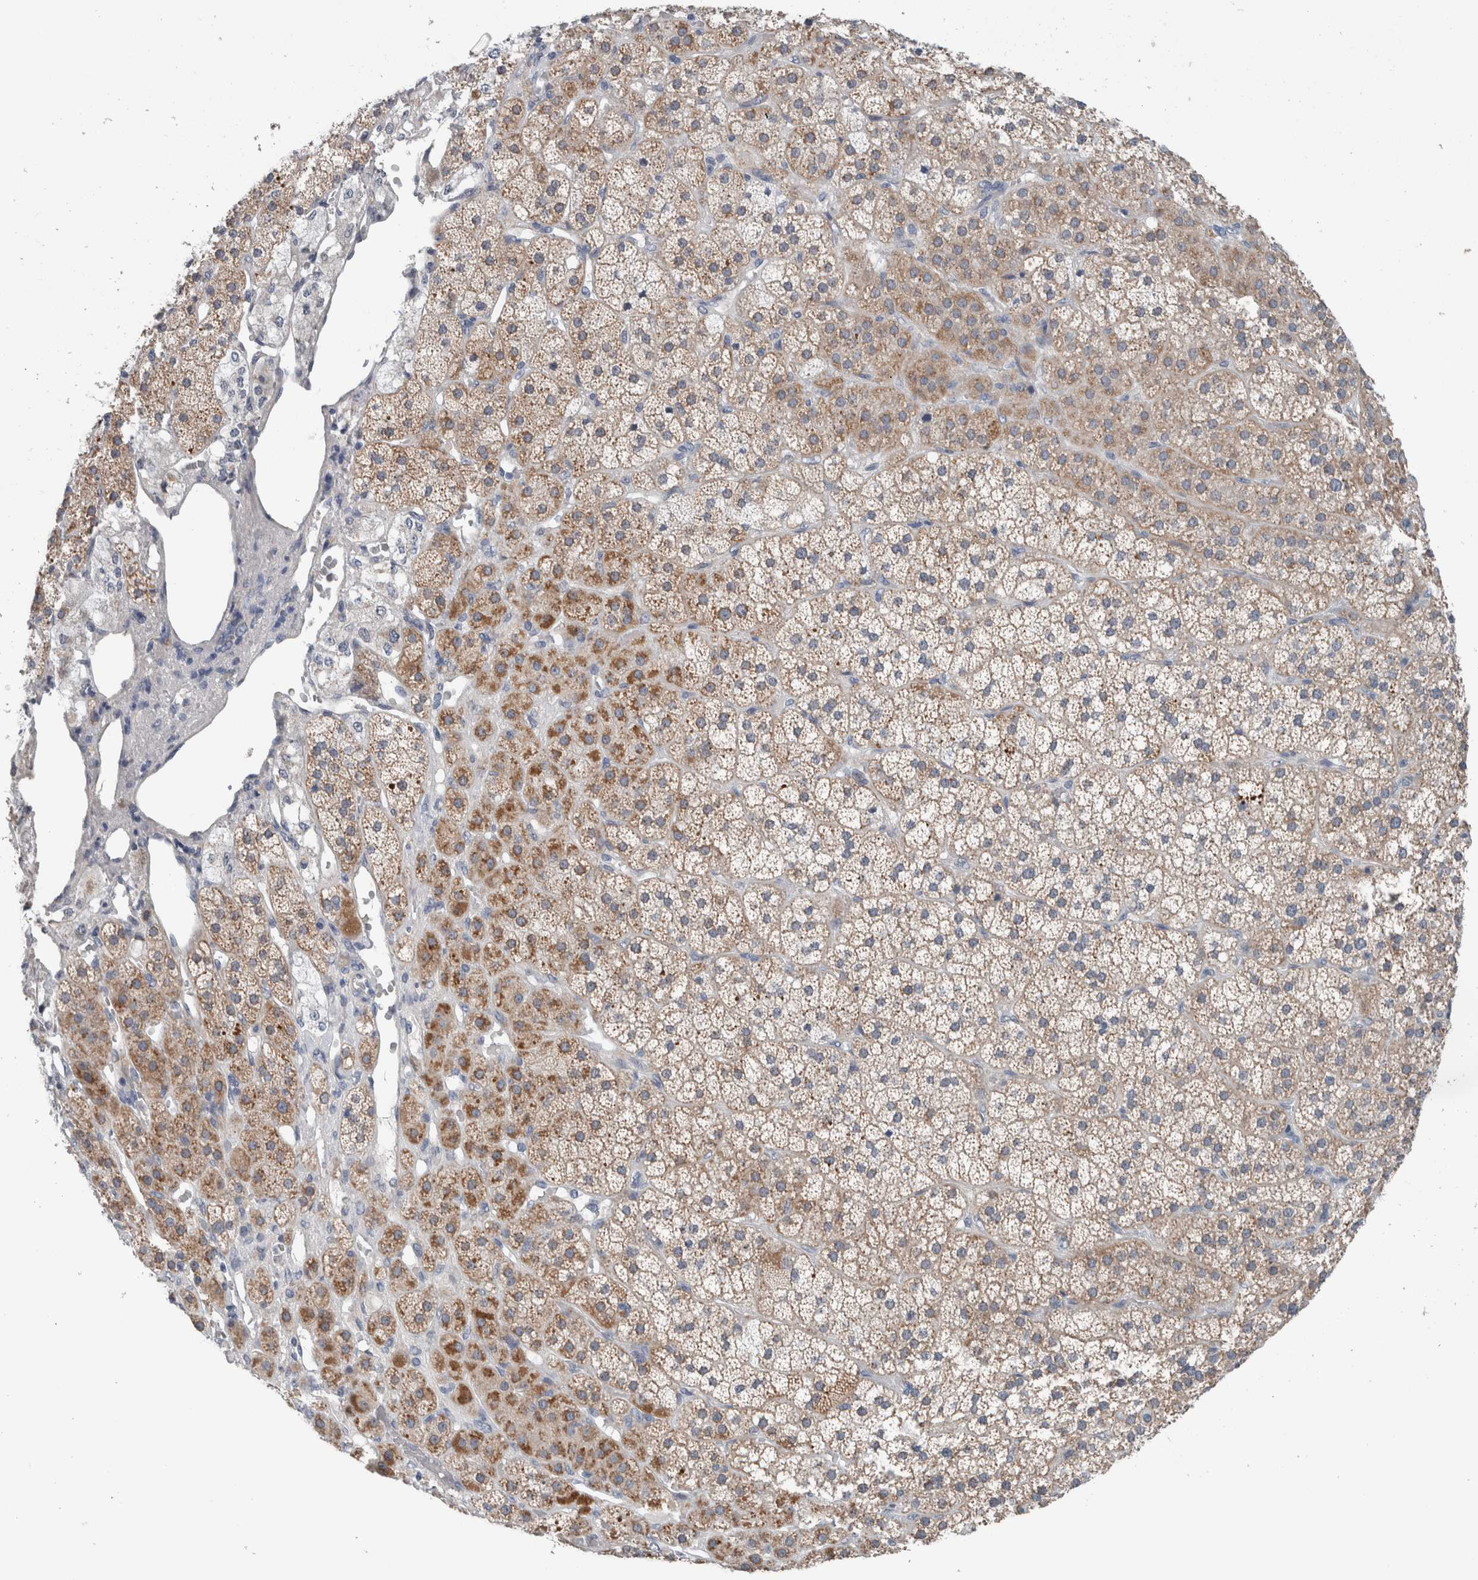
{"staining": {"intensity": "moderate", "quantity": ">75%", "location": "cytoplasmic/membranous"}, "tissue": "adrenal gland", "cell_type": "Glandular cells", "image_type": "normal", "snomed": [{"axis": "morphology", "description": "Normal tissue, NOS"}, {"axis": "topography", "description": "Adrenal gland"}], "caption": "Immunohistochemistry image of benign adrenal gland: adrenal gland stained using immunohistochemistry (IHC) demonstrates medium levels of moderate protein expression localized specifically in the cytoplasmic/membranous of glandular cells, appearing as a cytoplasmic/membranous brown color.", "gene": "CRNN", "patient": {"sex": "male", "age": 57}}